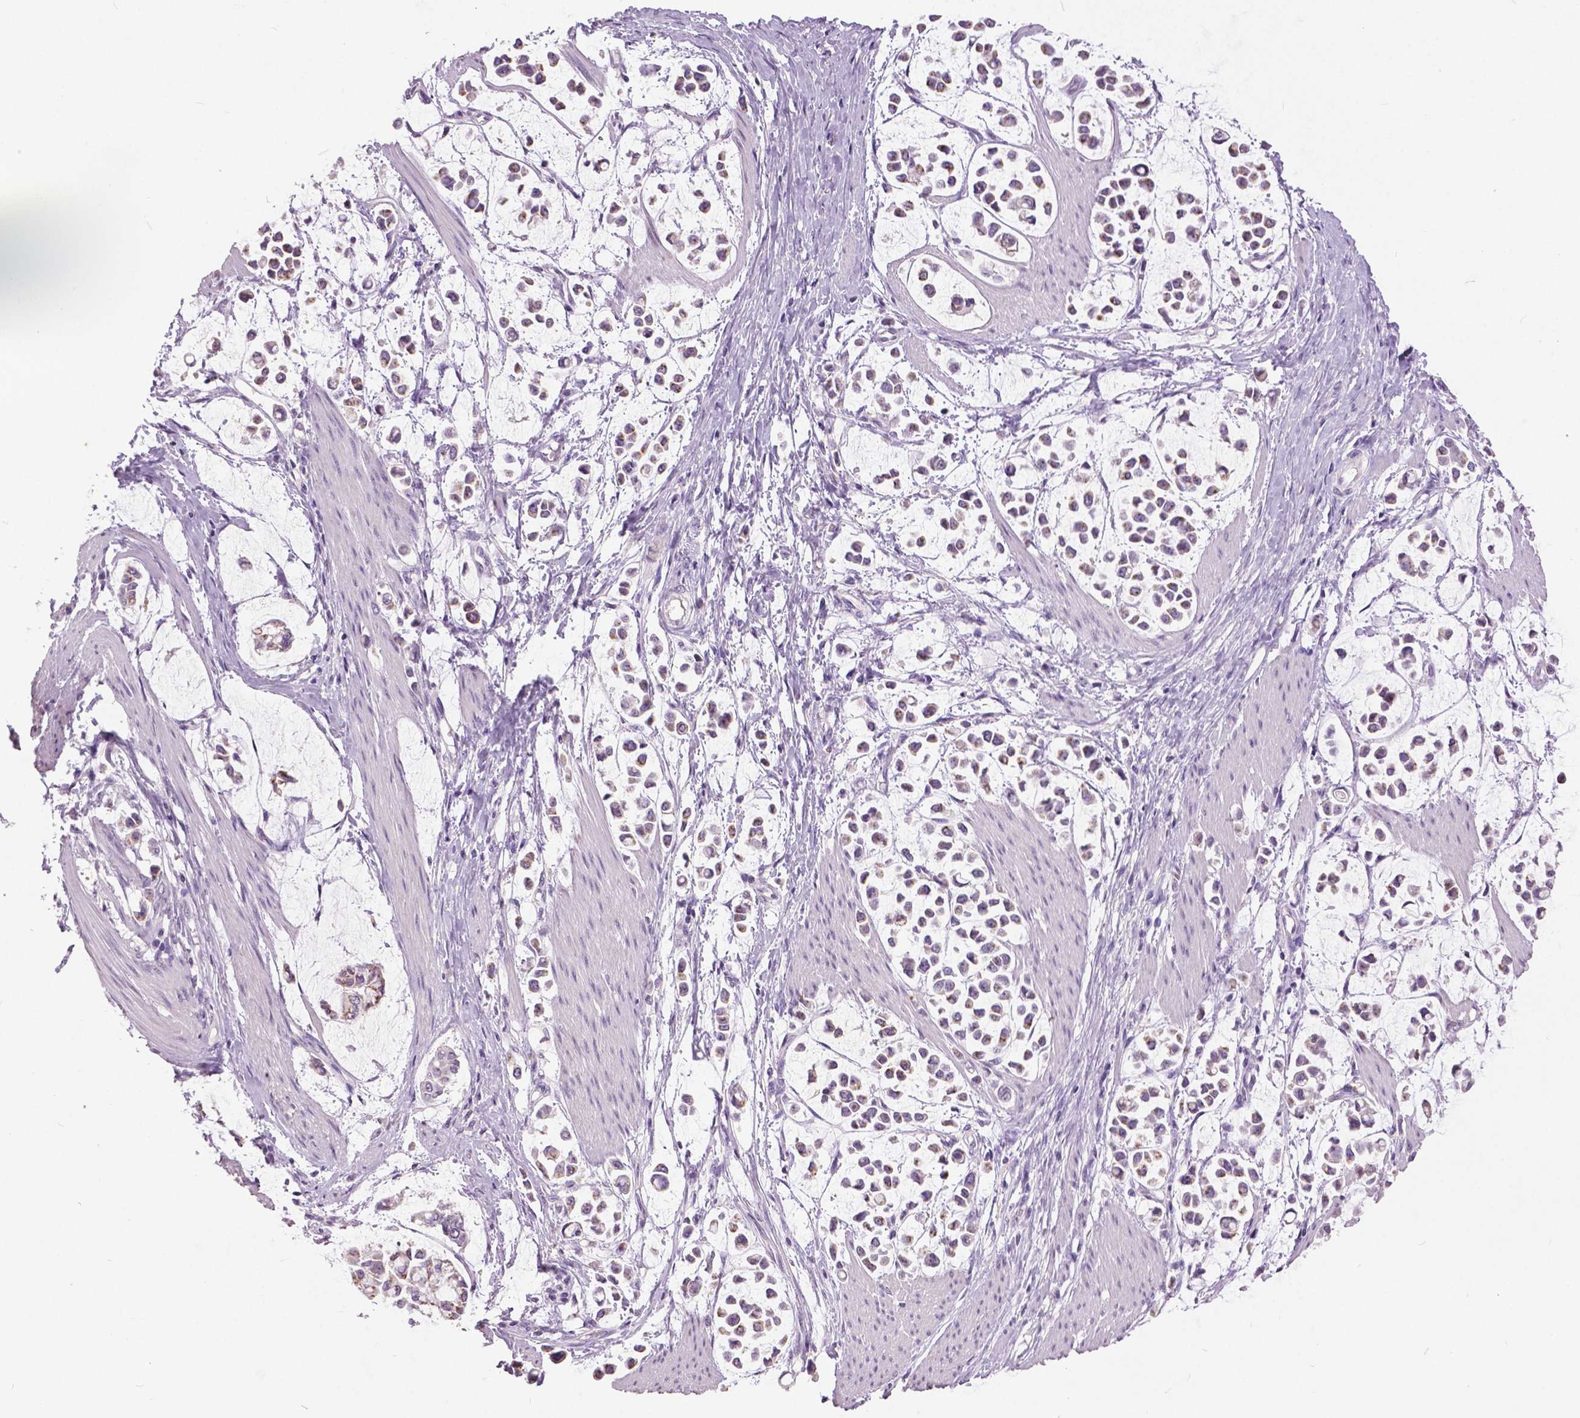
{"staining": {"intensity": "weak", "quantity": "25%-75%", "location": "cytoplasmic/membranous"}, "tissue": "stomach cancer", "cell_type": "Tumor cells", "image_type": "cancer", "snomed": [{"axis": "morphology", "description": "Adenocarcinoma, NOS"}, {"axis": "topography", "description": "Stomach"}], "caption": "Protein staining of stomach cancer (adenocarcinoma) tissue displays weak cytoplasmic/membranous staining in approximately 25%-75% of tumor cells.", "gene": "GRIN2A", "patient": {"sex": "male", "age": 82}}